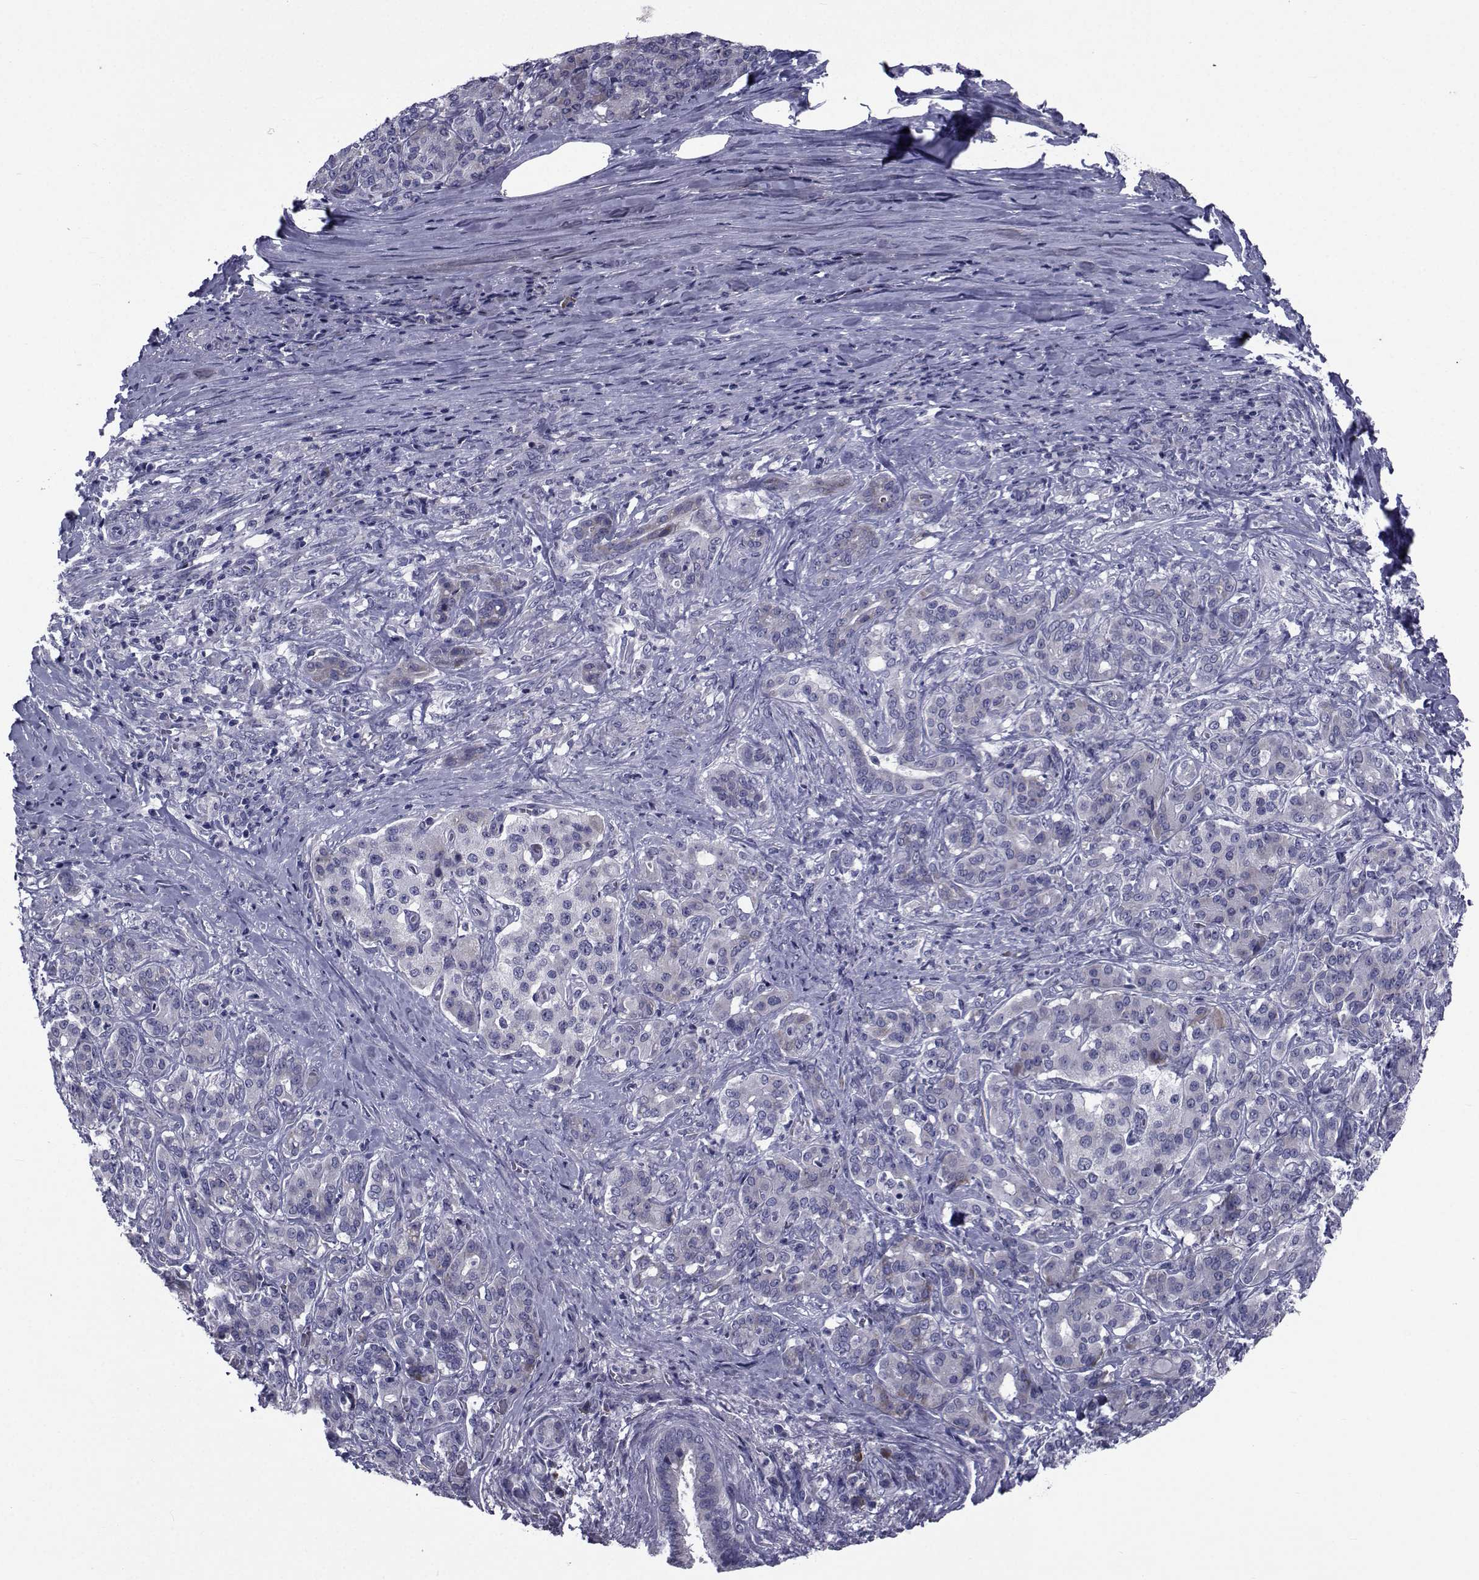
{"staining": {"intensity": "negative", "quantity": "none", "location": "none"}, "tissue": "pancreatic cancer", "cell_type": "Tumor cells", "image_type": "cancer", "snomed": [{"axis": "morphology", "description": "Normal tissue, NOS"}, {"axis": "morphology", "description": "Inflammation, NOS"}, {"axis": "morphology", "description": "Adenocarcinoma, NOS"}, {"axis": "topography", "description": "Pancreas"}], "caption": "DAB immunohistochemical staining of pancreatic cancer reveals no significant staining in tumor cells.", "gene": "ROPN1", "patient": {"sex": "male", "age": 57}}